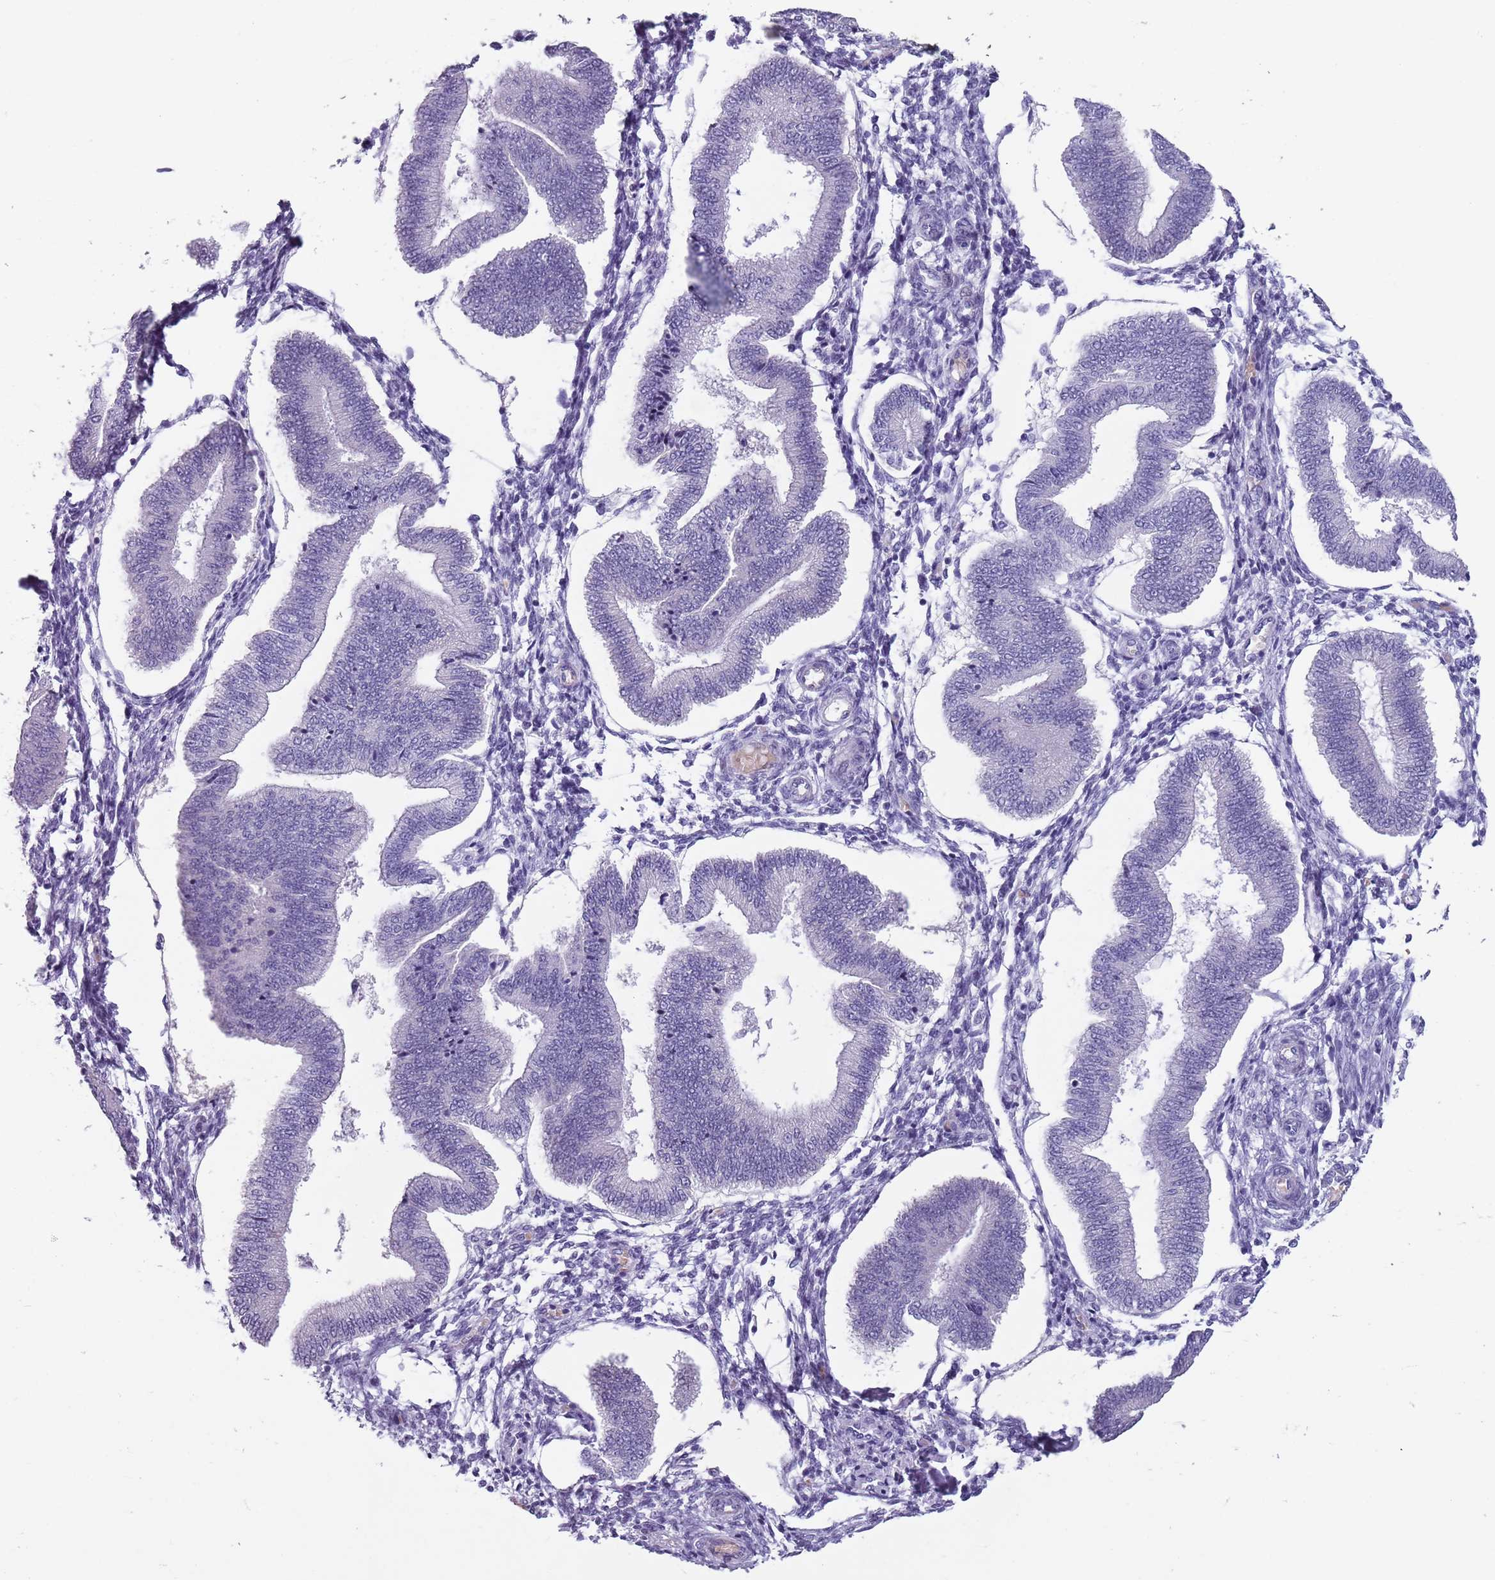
{"staining": {"intensity": "negative", "quantity": "none", "location": "none"}, "tissue": "endometrium", "cell_type": "Cells in endometrial stroma", "image_type": "normal", "snomed": [{"axis": "morphology", "description": "Normal tissue, NOS"}, {"axis": "topography", "description": "Endometrium"}], "caption": "Immunohistochemistry of normal endometrium reveals no expression in cells in endometrial stroma.", "gene": "SPESP1", "patient": {"sex": "female", "age": 39}}